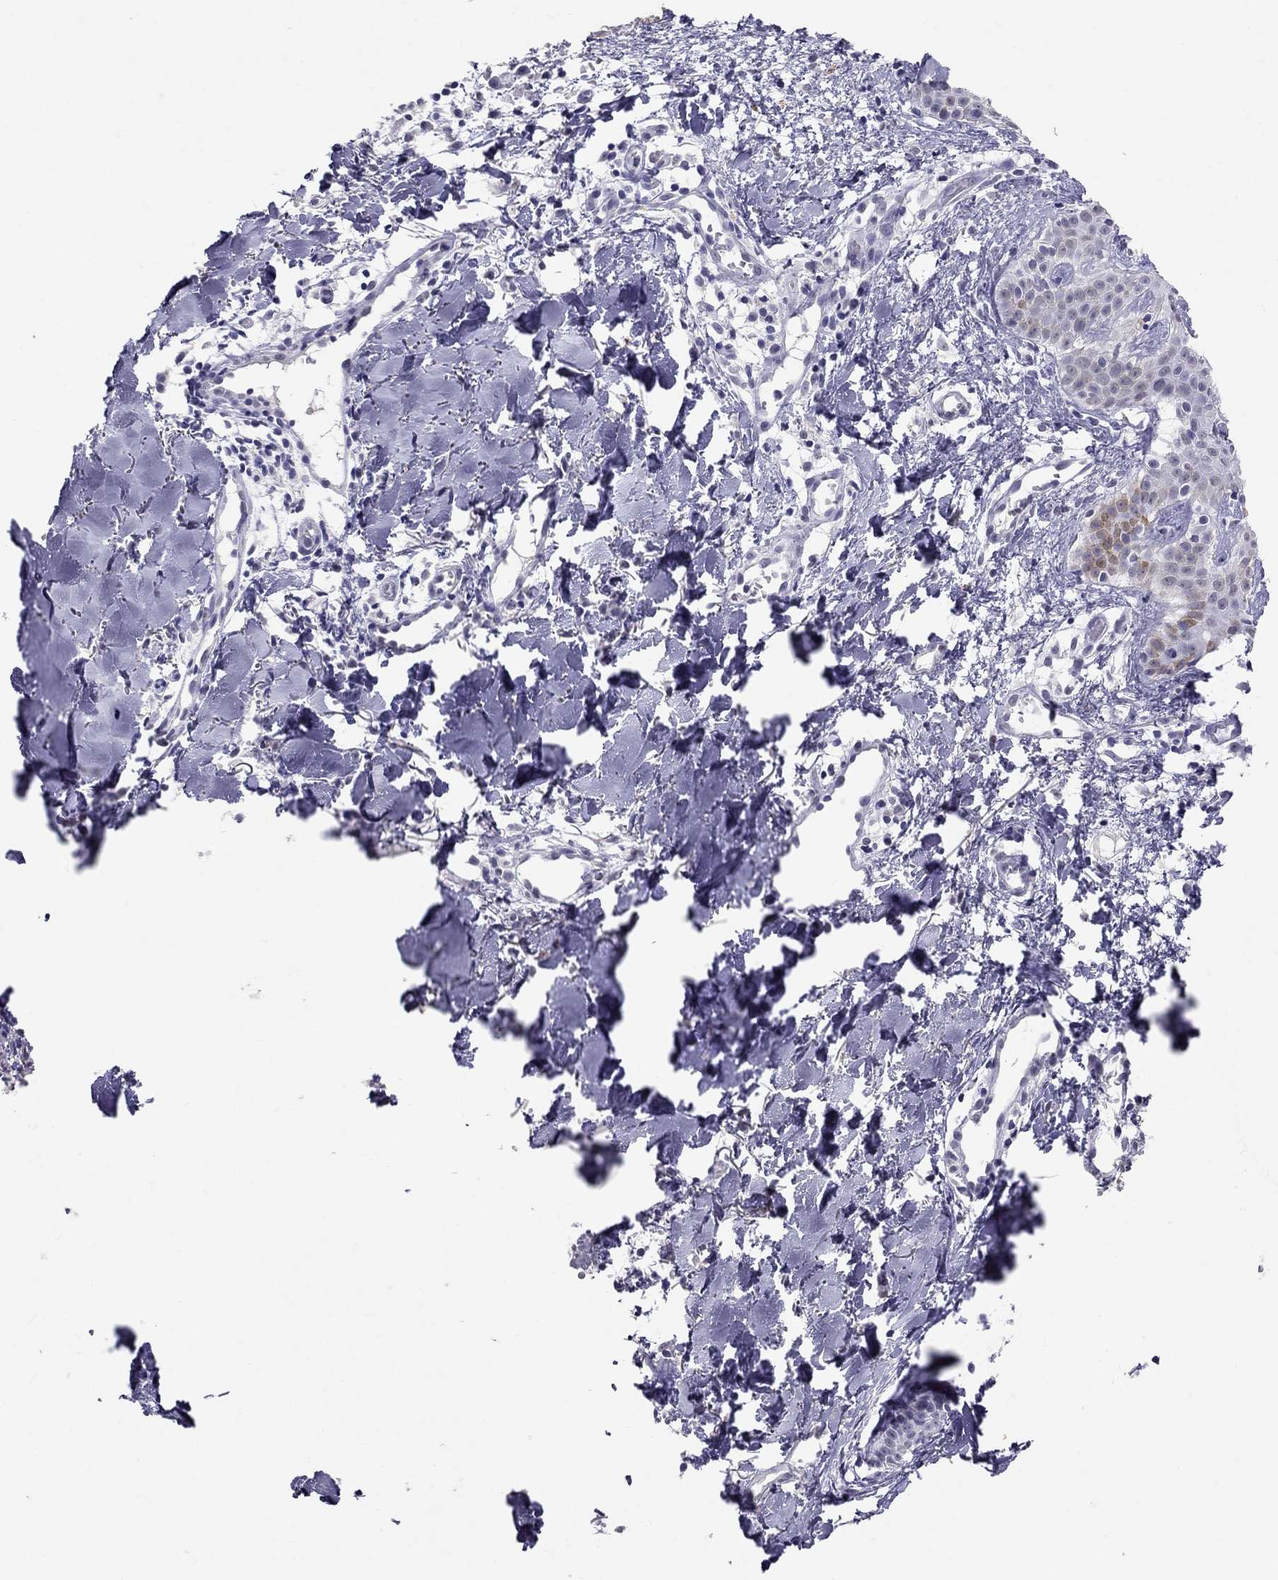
{"staining": {"intensity": "negative", "quantity": "none", "location": "none"}, "tissue": "melanoma", "cell_type": "Tumor cells", "image_type": "cancer", "snomed": [{"axis": "morphology", "description": "Malignant melanoma, NOS"}, {"axis": "topography", "description": "Skin"}], "caption": "An immunohistochemistry histopathology image of melanoma is shown. There is no staining in tumor cells of melanoma.", "gene": "PSMB11", "patient": {"sex": "male", "age": 51}}